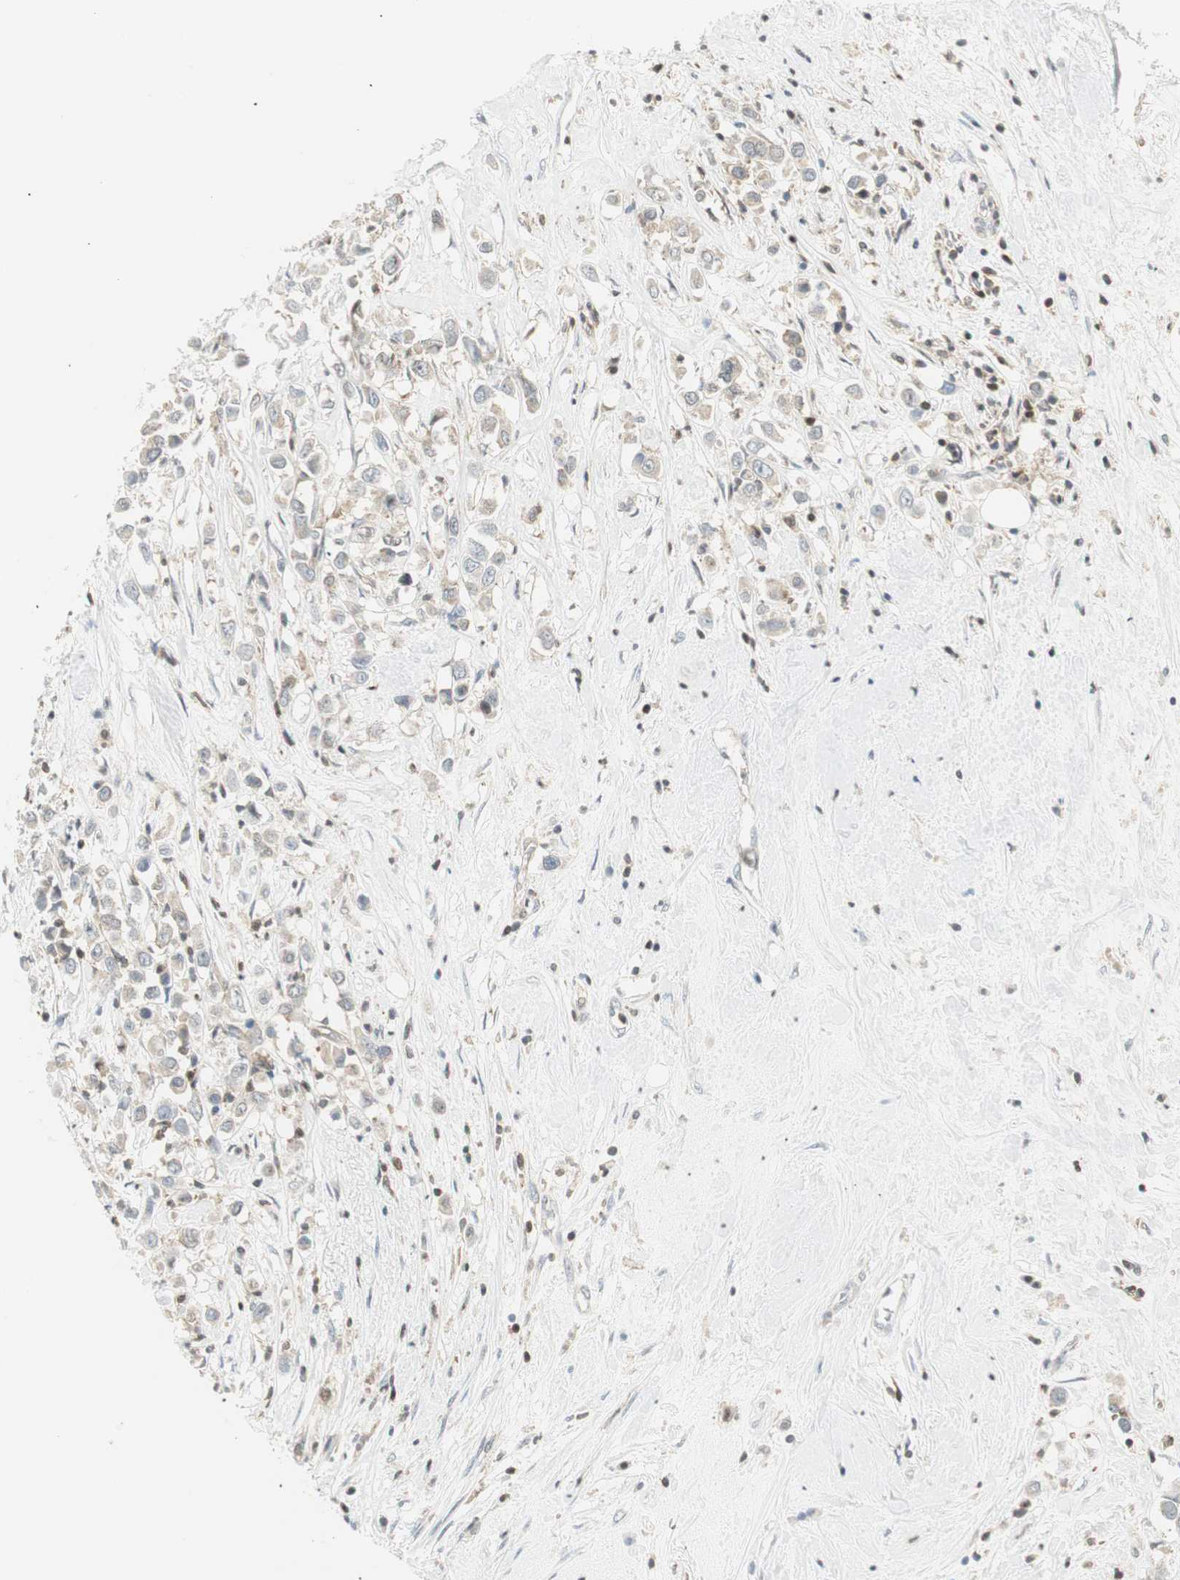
{"staining": {"intensity": "weak", "quantity": ">75%", "location": "cytoplasmic/membranous"}, "tissue": "breast cancer", "cell_type": "Tumor cells", "image_type": "cancer", "snomed": [{"axis": "morphology", "description": "Duct carcinoma"}, {"axis": "topography", "description": "Breast"}], "caption": "Breast cancer stained for a protein demonstrates weak cytoplasmic/membranous positivity in tumor cells.", "gene": "PPP1CA", "patient": {"sex": "female", "age": 61}}